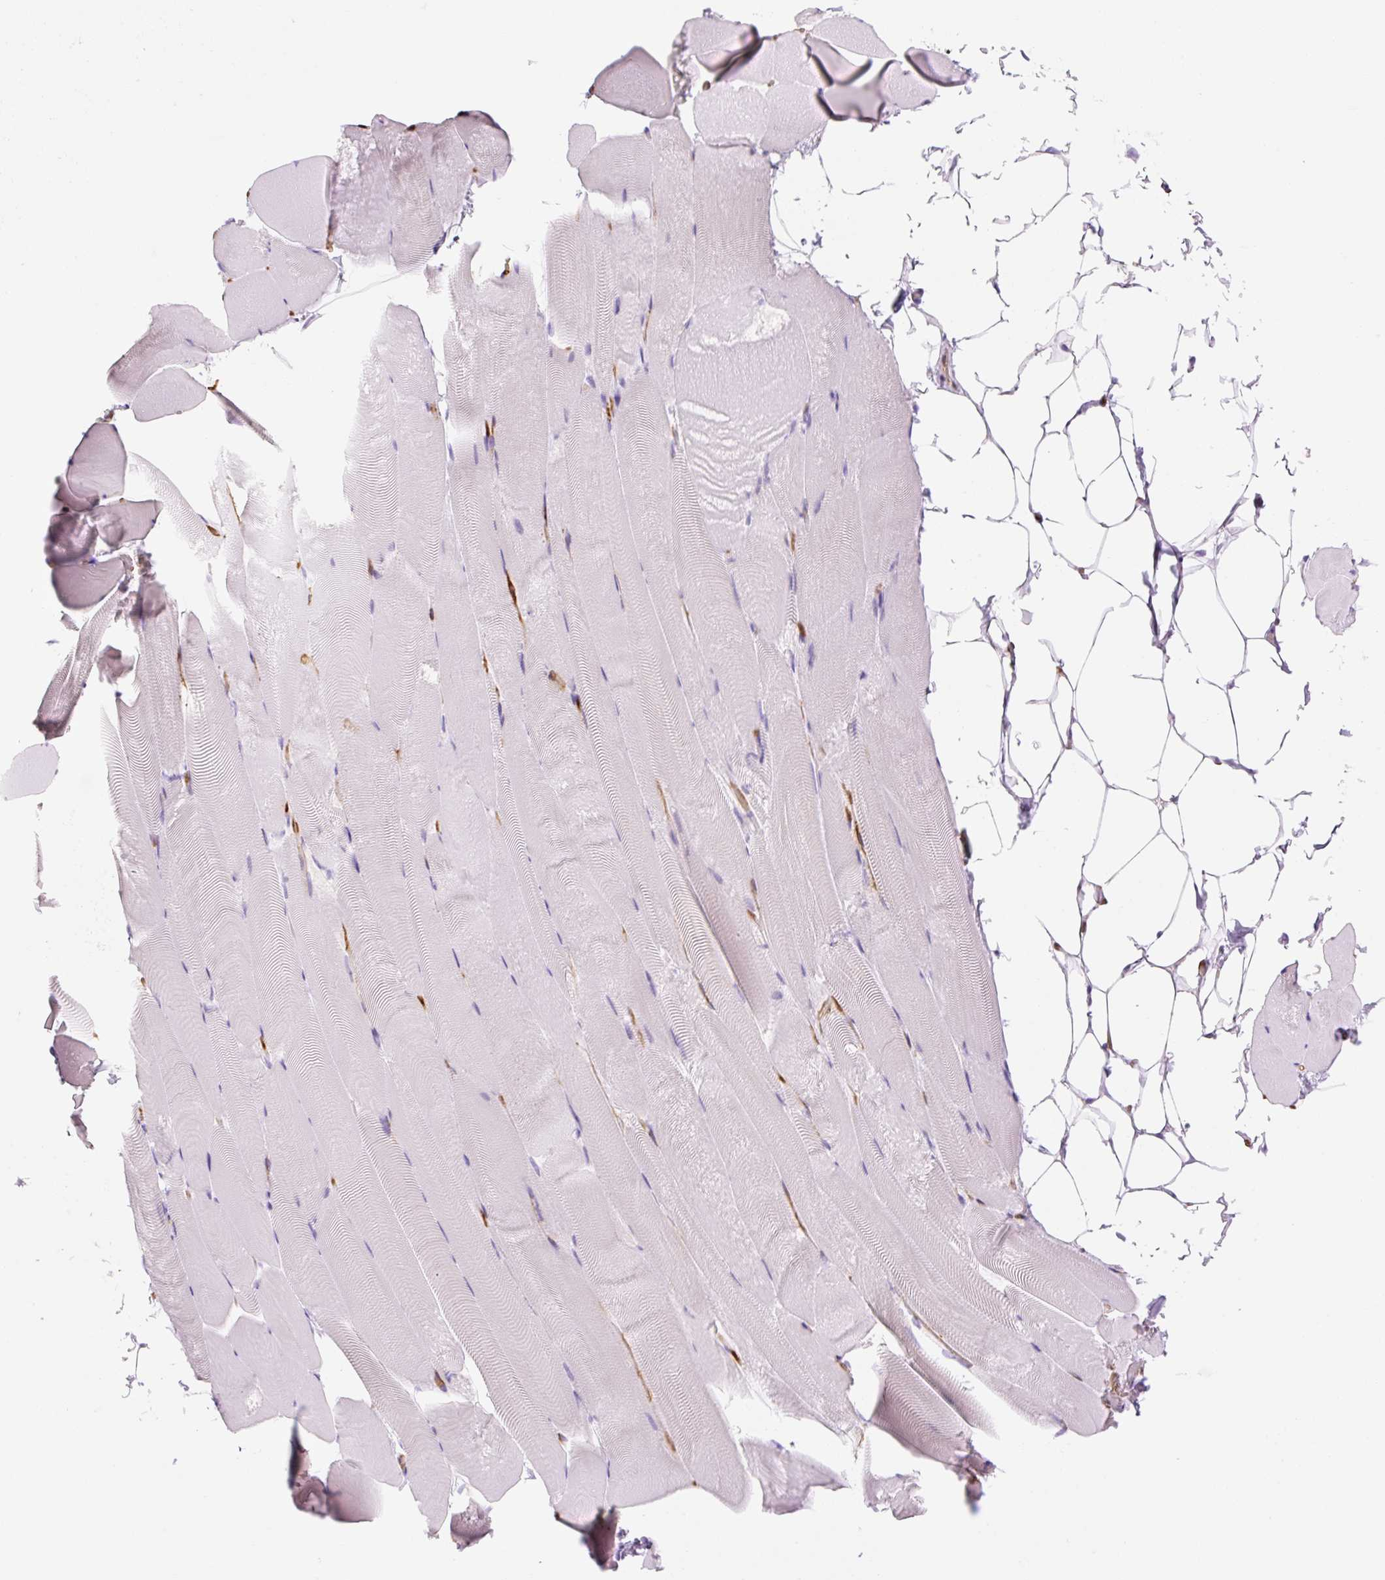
{"staining": {"intensity": "negative", "quantity": "none", "location": "none"}, "tissue": "skeletal muscle", "cell_type": "Myocytes", "image_type": "normal", "snomed": [{"axis": "morphology", "description": "Normal tissue, NOS"}, {"axis": "topography", "description": "Skeletal muscle"}], "caption": "Myocytes are negative for protein expression in unremarkable human skeletal muscle. (DAB (3,3'-diaminobenzidine) immunohistochemistry (IHC) visualized using brightfield microscopy, high magnification).", "gene": "FABP5", "patient": {"sex": "female", "age": 64}}